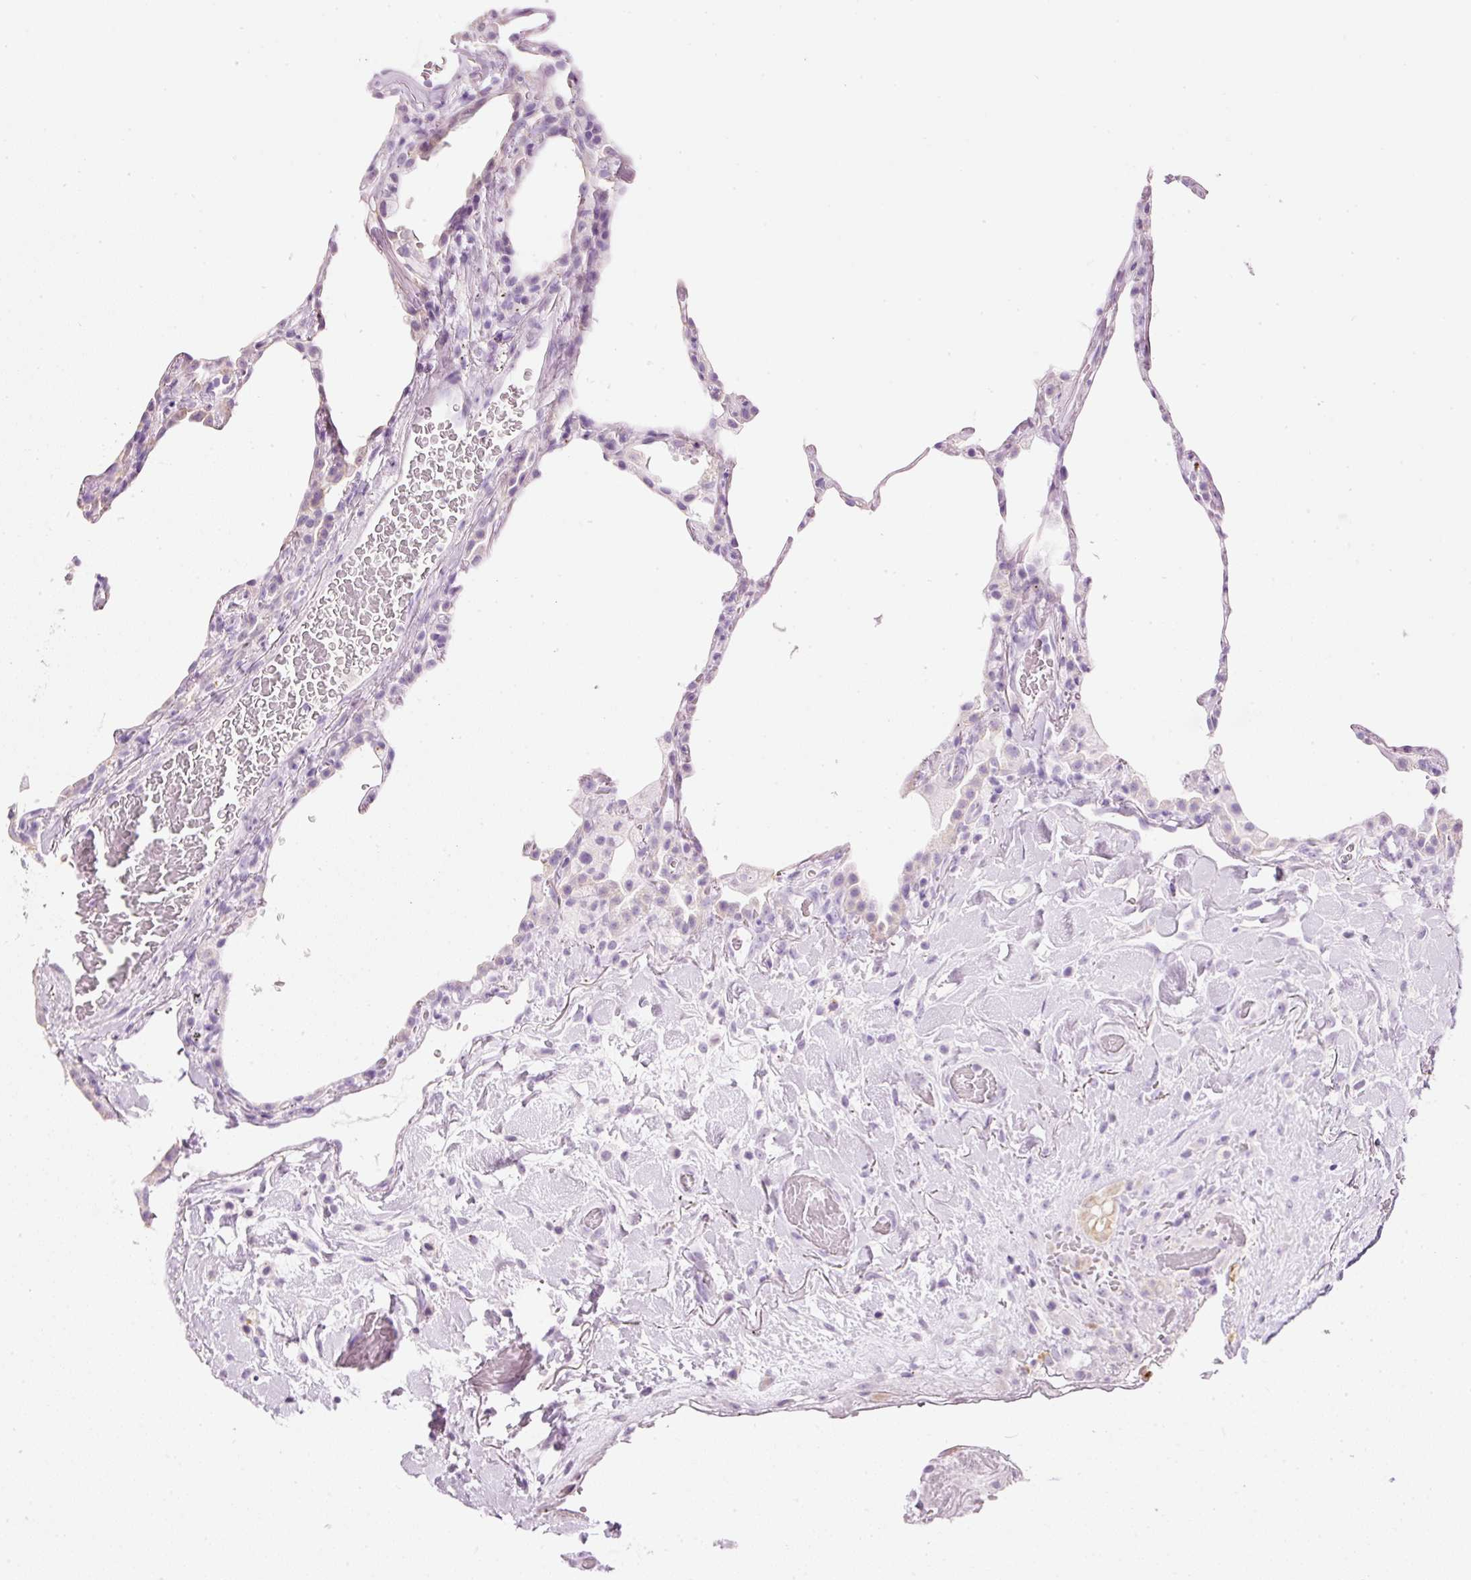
{"staining": {"intensity": "negative", "quantity": "none", "location": "none"}, "tissue": "lung", "cell_type": "Alveolar cells", "image_type": "normal", "snomed": [{"axis": "morphology", "description": "Normal tissue, NOS"}, {"axis": "topography", "description": "Lung"}], "caption": "Unremarkable lung was stained to show a protein in brown. There is no significant expression in alveolar cells.", "gene": "CARD16", "patient": {"sex": "female", "age": 57}}